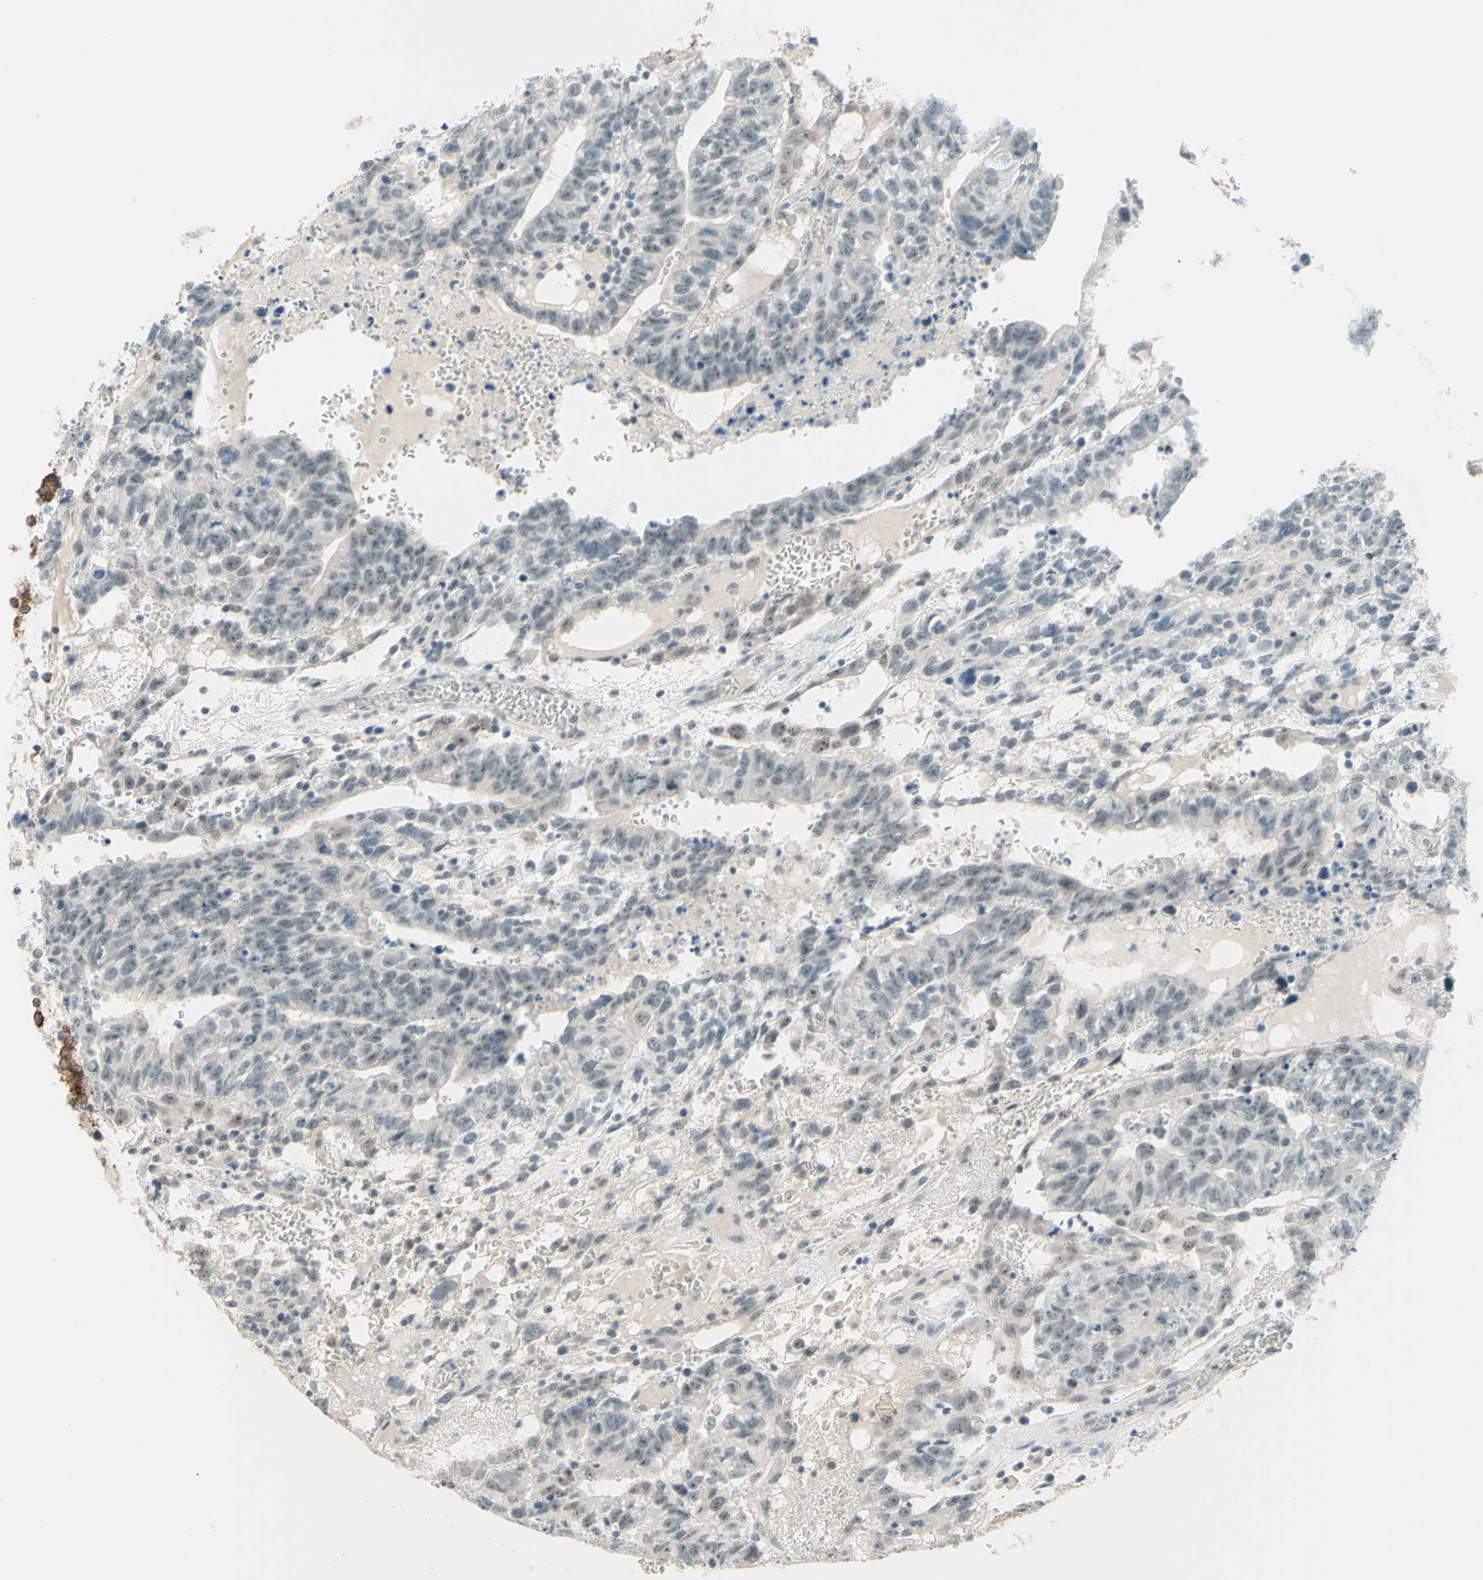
{"staining": {"intensity": "weak", "quantity": "25%-75%", "location": "nuclear"}, "tissue": "testis cancer", "cell_type": "Tumor cells", "image_type": "cancer", "snomed": [{"axis": "morphology", "description": "Seminoma, NOS"}, {"axis": "morphology", "description": "Carcinoma, Embryonal, NOS"}, {"axis": "topography", "description": "Testis"}], "caption": "This micrograph demonstrates testis cancer stained with immunohistochemistry (IHC) to label a protein in brown. The nuclear of tumor cells show weak positivity for the protein. Nuclei are counter-stained blue.", "gene": "JPH1", "patient": {"sex": "male", "age": 52}}